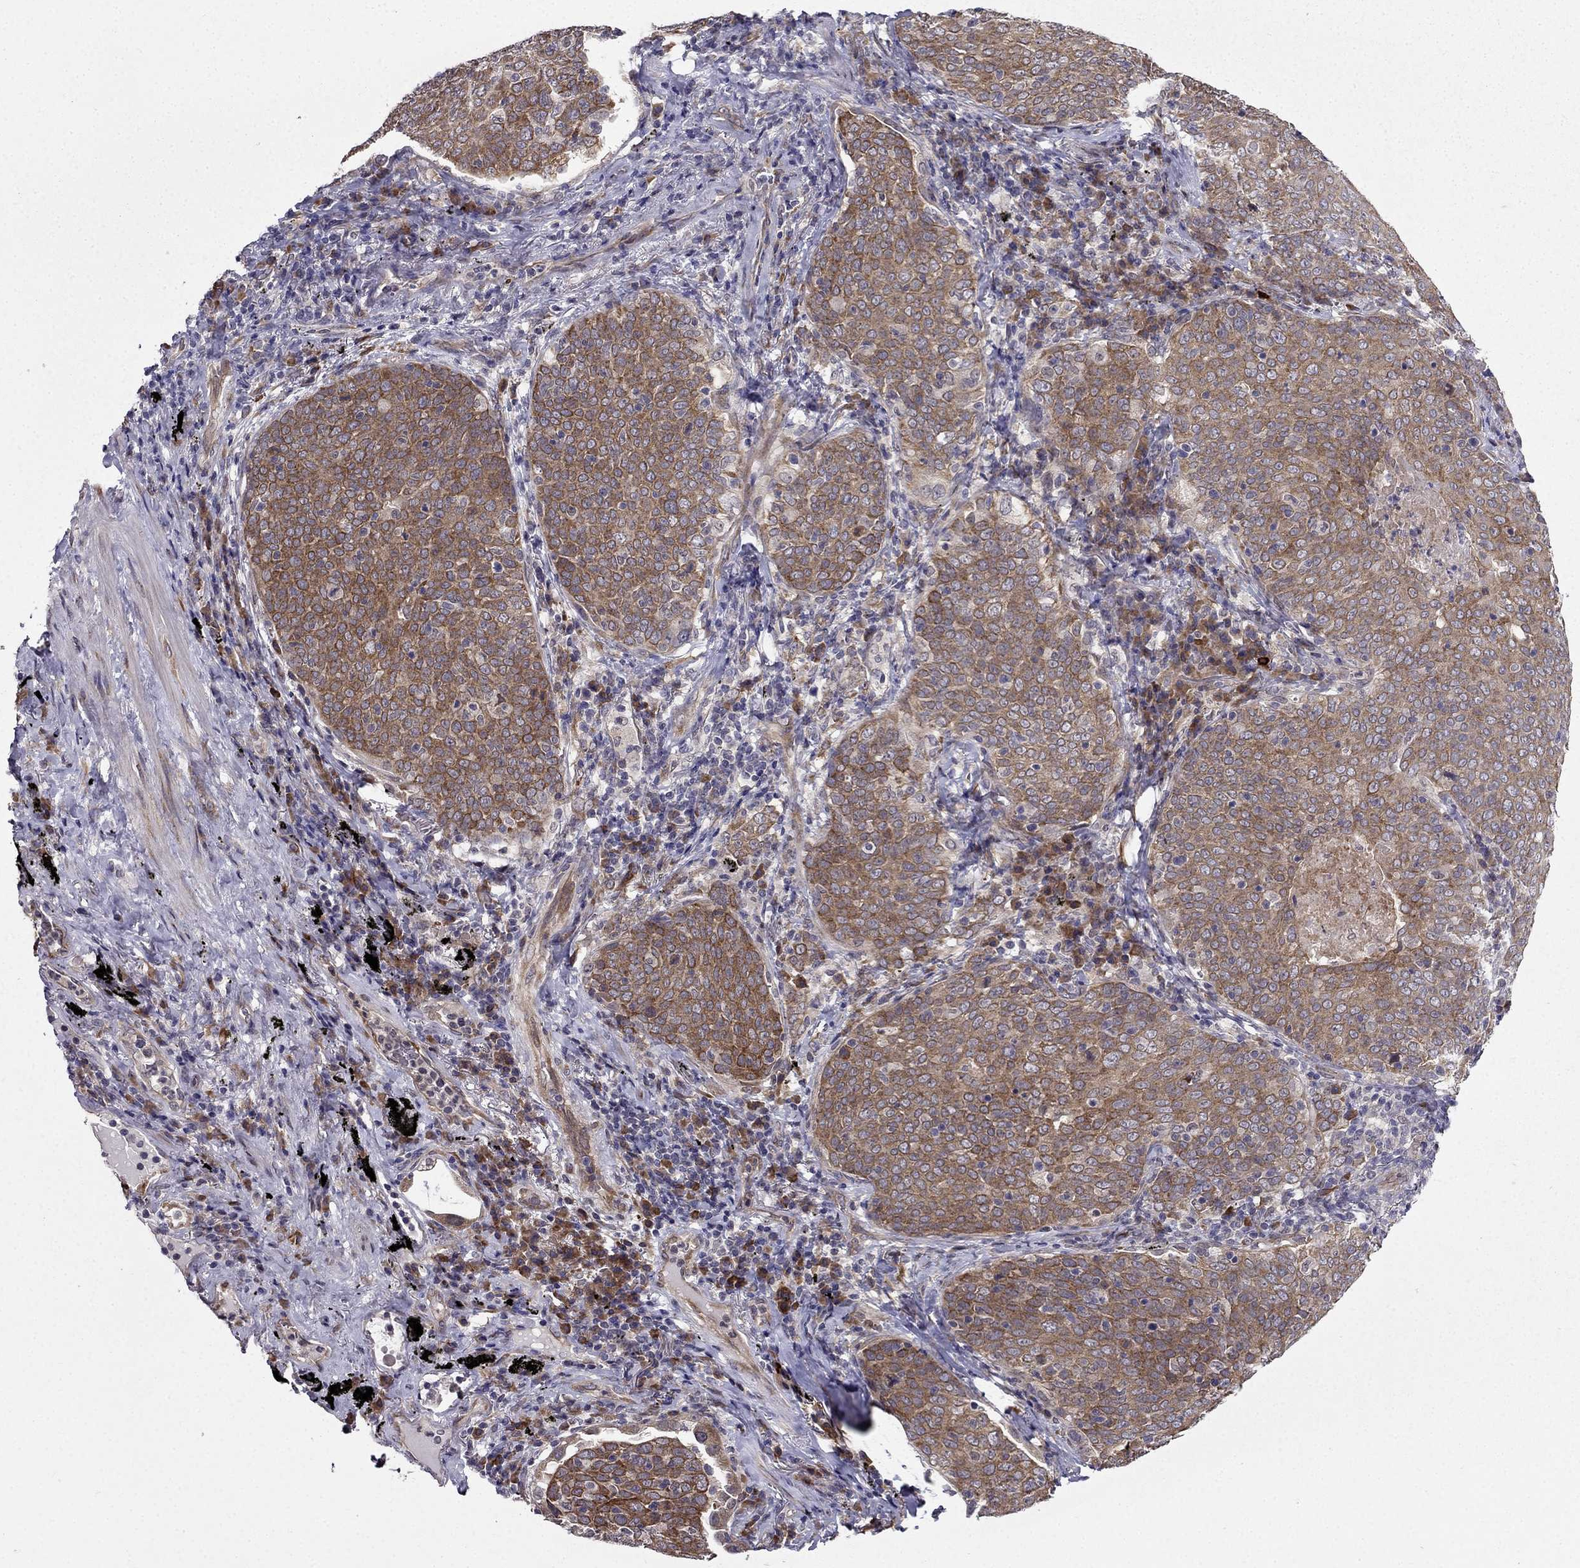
{"staining": {"intensity": "moderate", "quantity": "25%-75%", "location": "cytoplasmic/membranous"}, "tissue": "lung cancer", "cell_type": "Tumor cells", "image_type": "cancer", "snomed": [{"axis": "morphology", "description": "Squamous cell carcinoma, NOS"}, {"axis": "topography", "description": "Lung"}], "caption": "This image reveals immunohistochemistry (IHC) staining of human lung squamous cell carcinoma, with medium moderate cytoplasmic/membranous expression in about 25%-75% of tumor cells.", "gene": "ARHGEF28", "patient": {"sex": "male", "age": 82}}